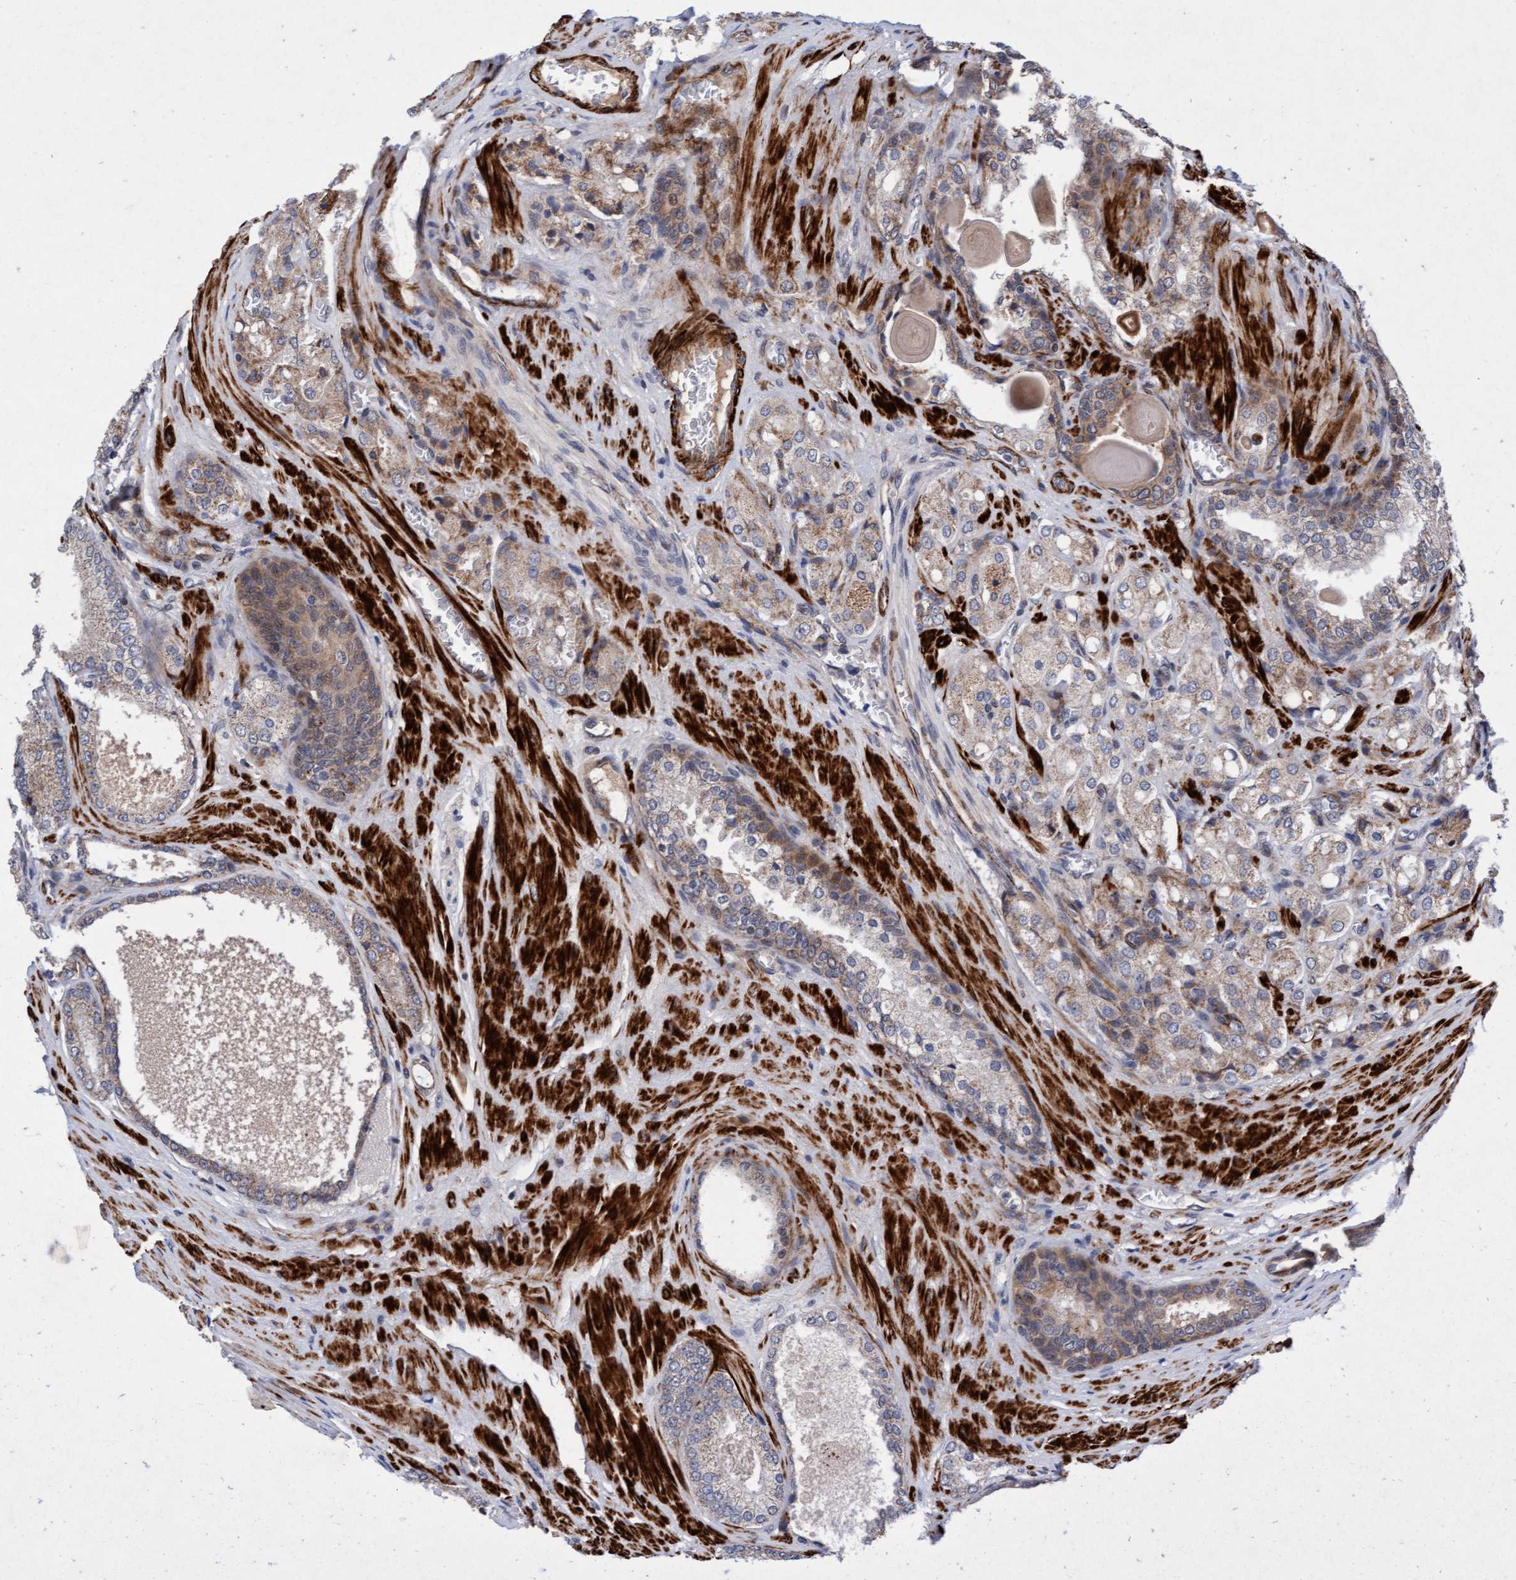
{"staining": {"intensity": "weak", "quantity": "25%-75%", "location": "cytoplasmic/membranous"}, "tissue": "prostate cancer", "cell_type": "Tumor cells", "image_type": "cancer", "snomed": [{"axis": "morphology", "description": "Adenocarcinoma, High grade"}, {"axis": "topography", "description": "Prostate"}], "caption": "This image reveals prostate cancer stained with IHC to label a protein in brown. The cytoplasmic/membranous of tumor cells show weak positivity for the protein. Nuclei are counter-stained blue.", "gene": "TMEM70", "patient": {"sex": "male", "age": 65}}